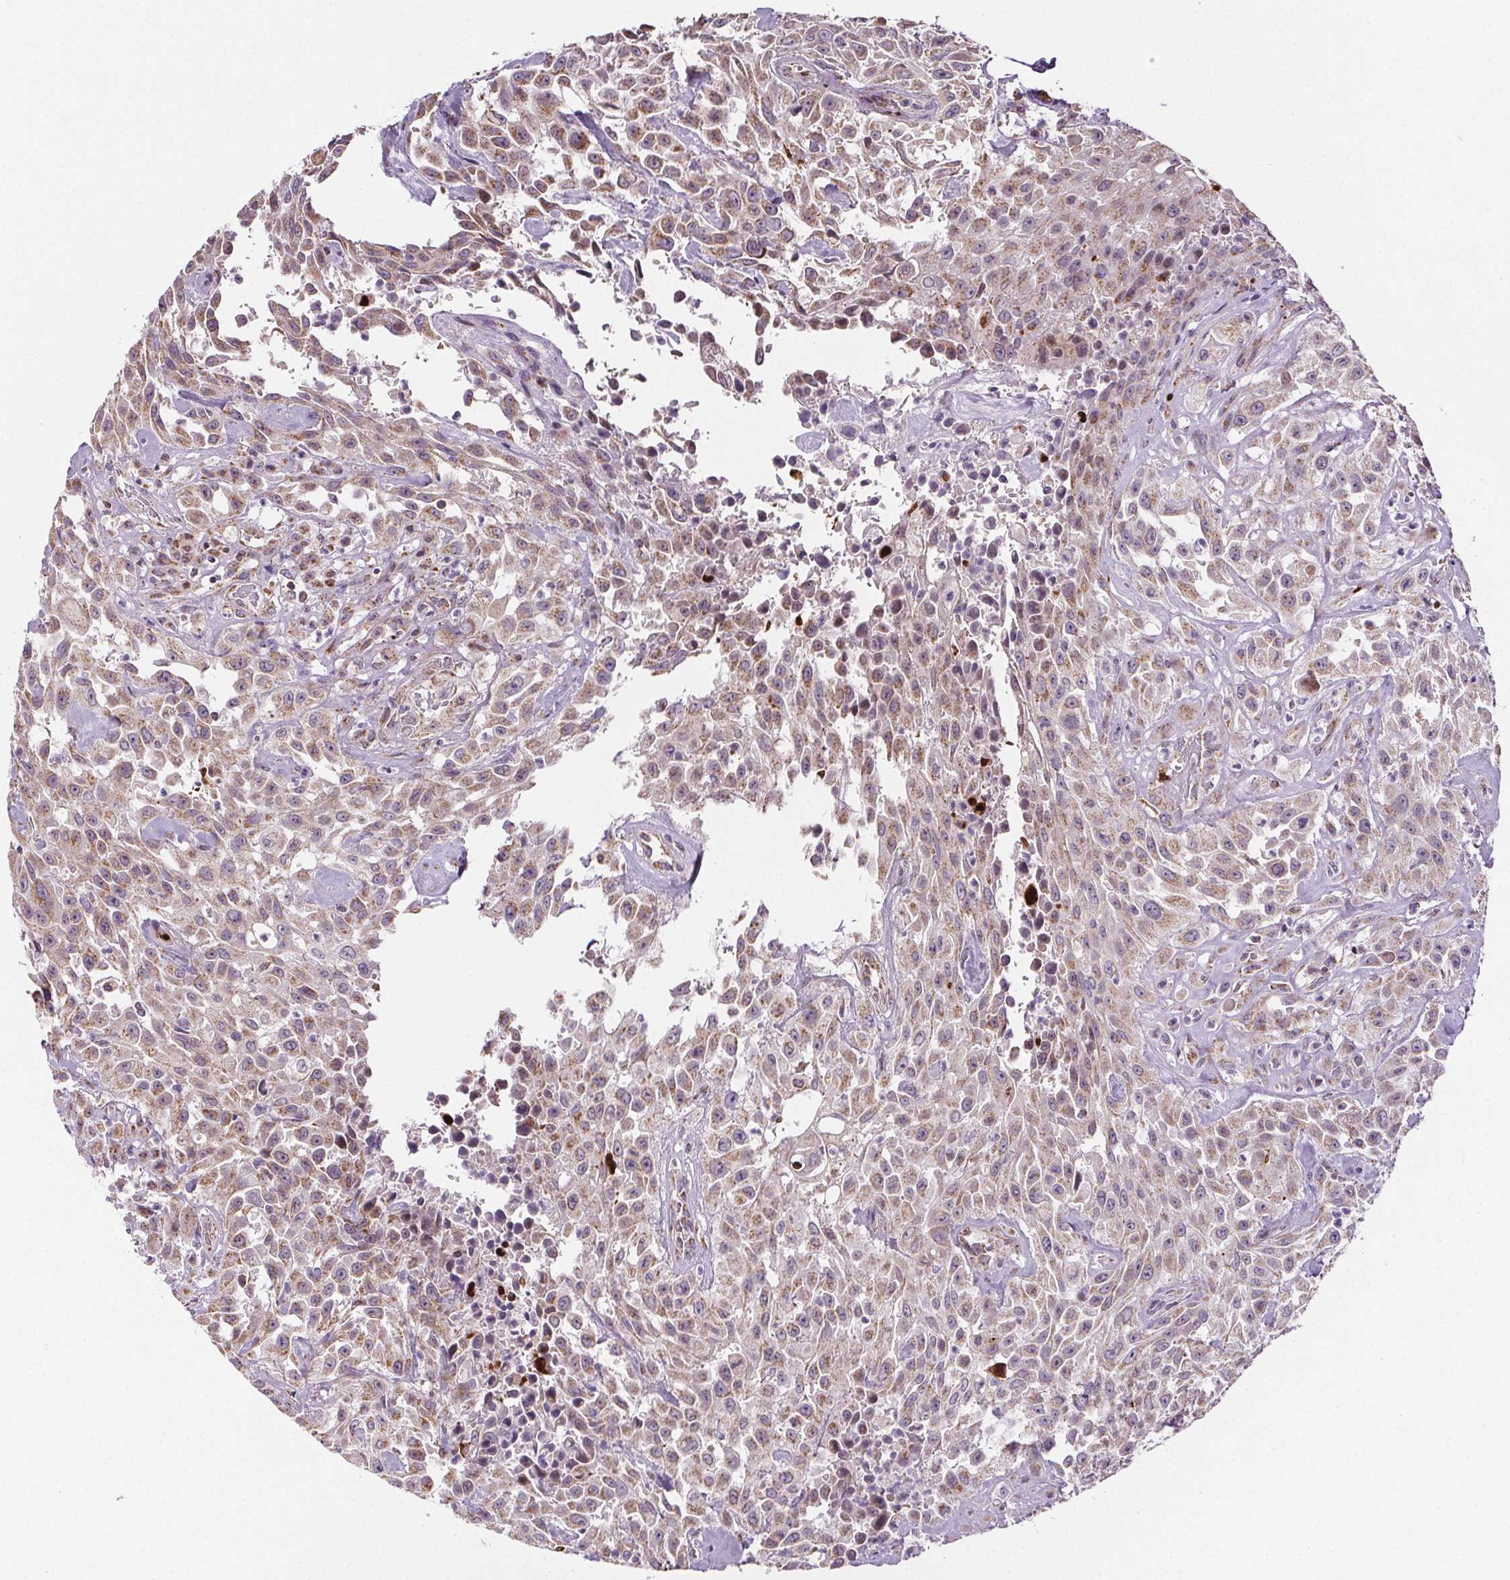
{"staining": {"intensity": "weak", "quantity": ">75%", "location": "cytoplasmic/membranous"}, "tissue": "urothelial cancer", "cell_type": "Tumor cells", "image_type": "cancer", "snomed": [{"axis": "morphology", "description": "Urothelial carcinoma, High grade"}, {"axis": "topography", "description": "Urinary bladder"}], "caption": "About >75% of tumor cells in human urothelial carcinoma (high-grade) reveal weak cytoplasmic/membranous protein staining as visualized by brown immunohistochemical staining.", "gene": "SUCLA2", "patient": {"sex": "male", "age": 79}}